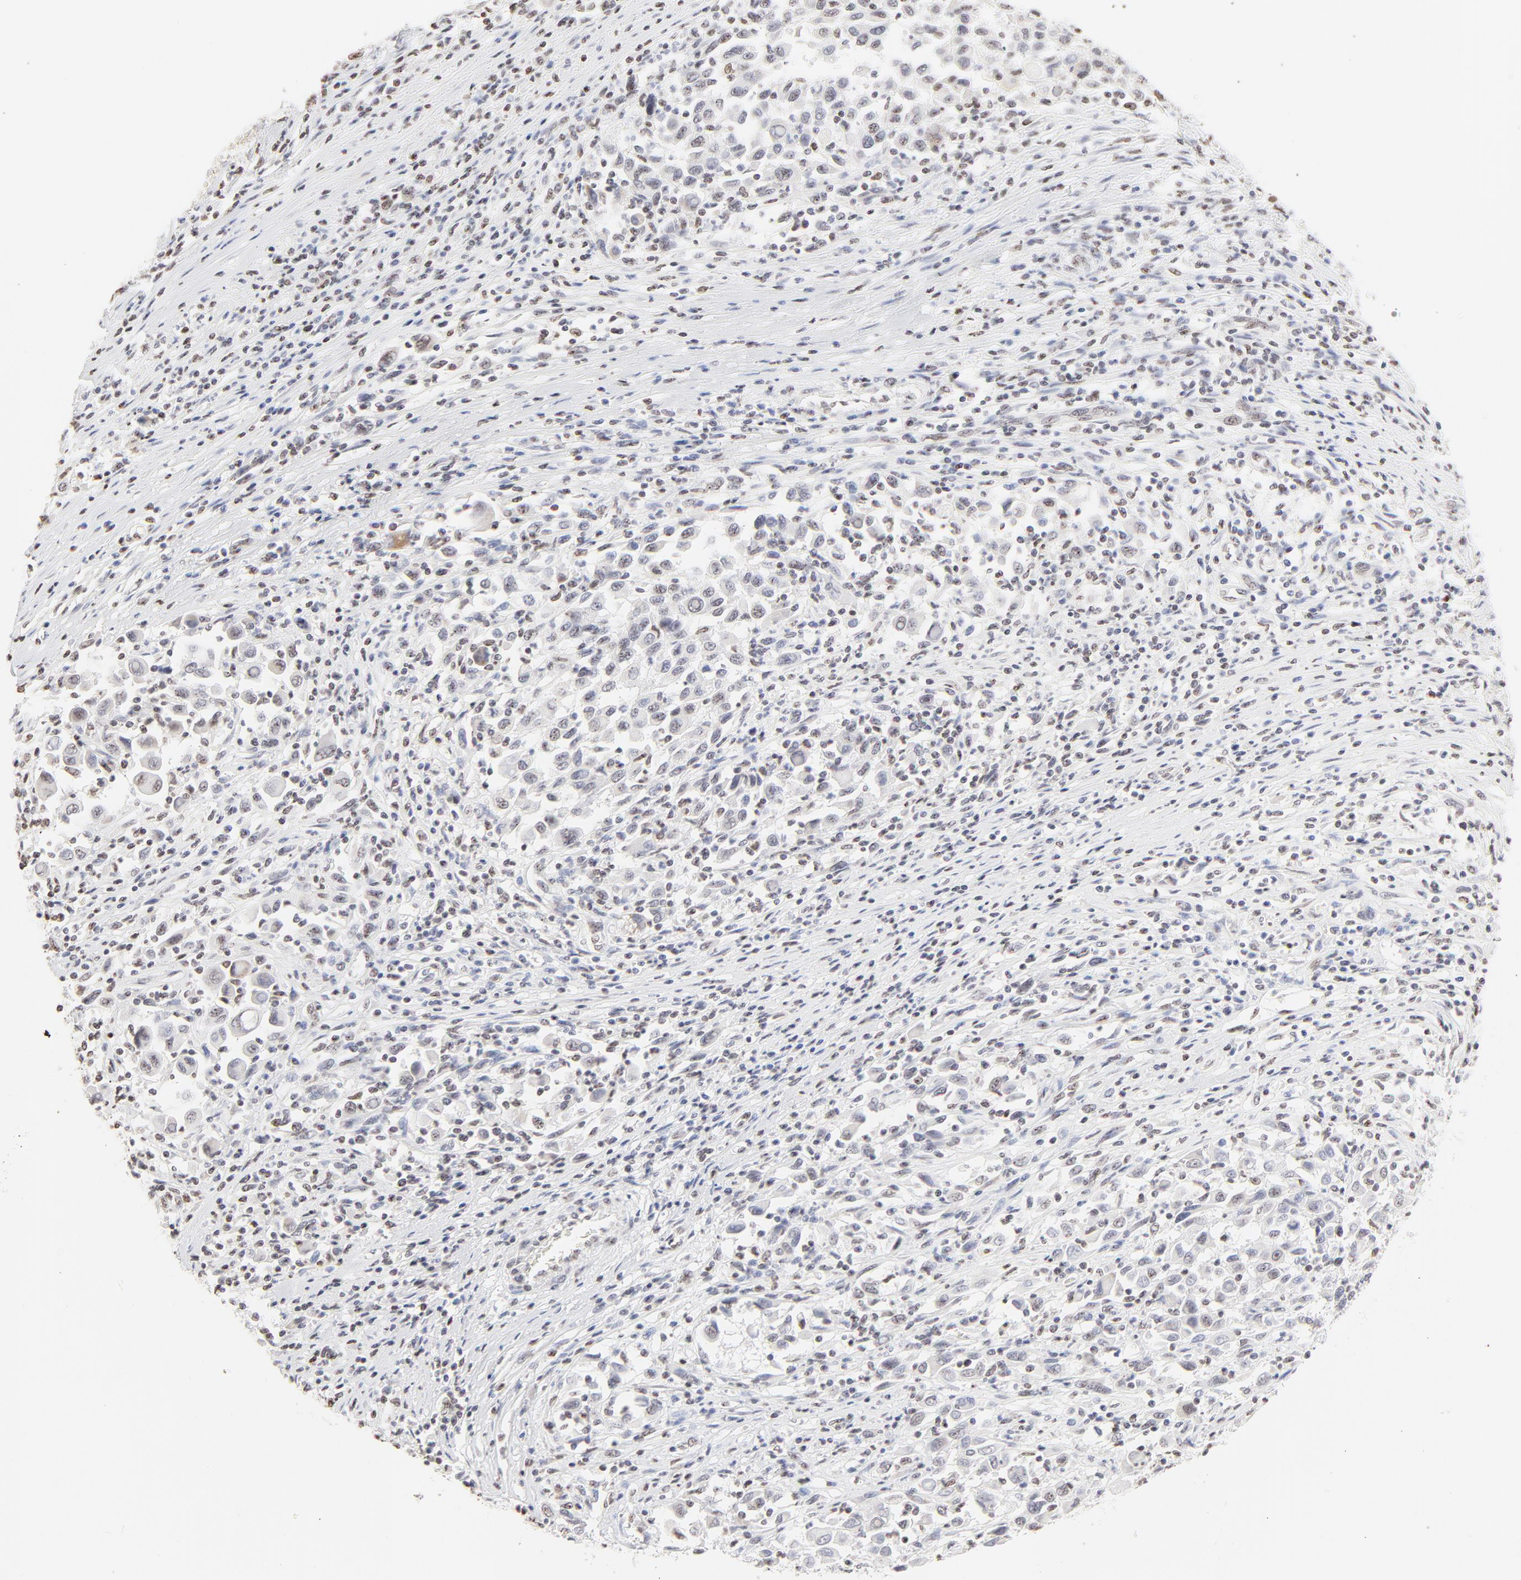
{"staining": {"intensity": "weak", "quantity": "<25%", "location": "nuclear"}, "tissue": "melanoma", "cell_type": "Tumor cells", "image_type": "cancer", "snomed": [{"axis": "morphology", "description": "Malignant melanoma, Metastatic site"}, {"axis": "topography", "description": "Lymph node"}], "caption": "Immunohistochemical staining of human malignant melanoma (metastatic site) shows no significant positivity in tumor cells.", "gene": "NFIL3", "patient": {"sex": "male", "age": 61}}